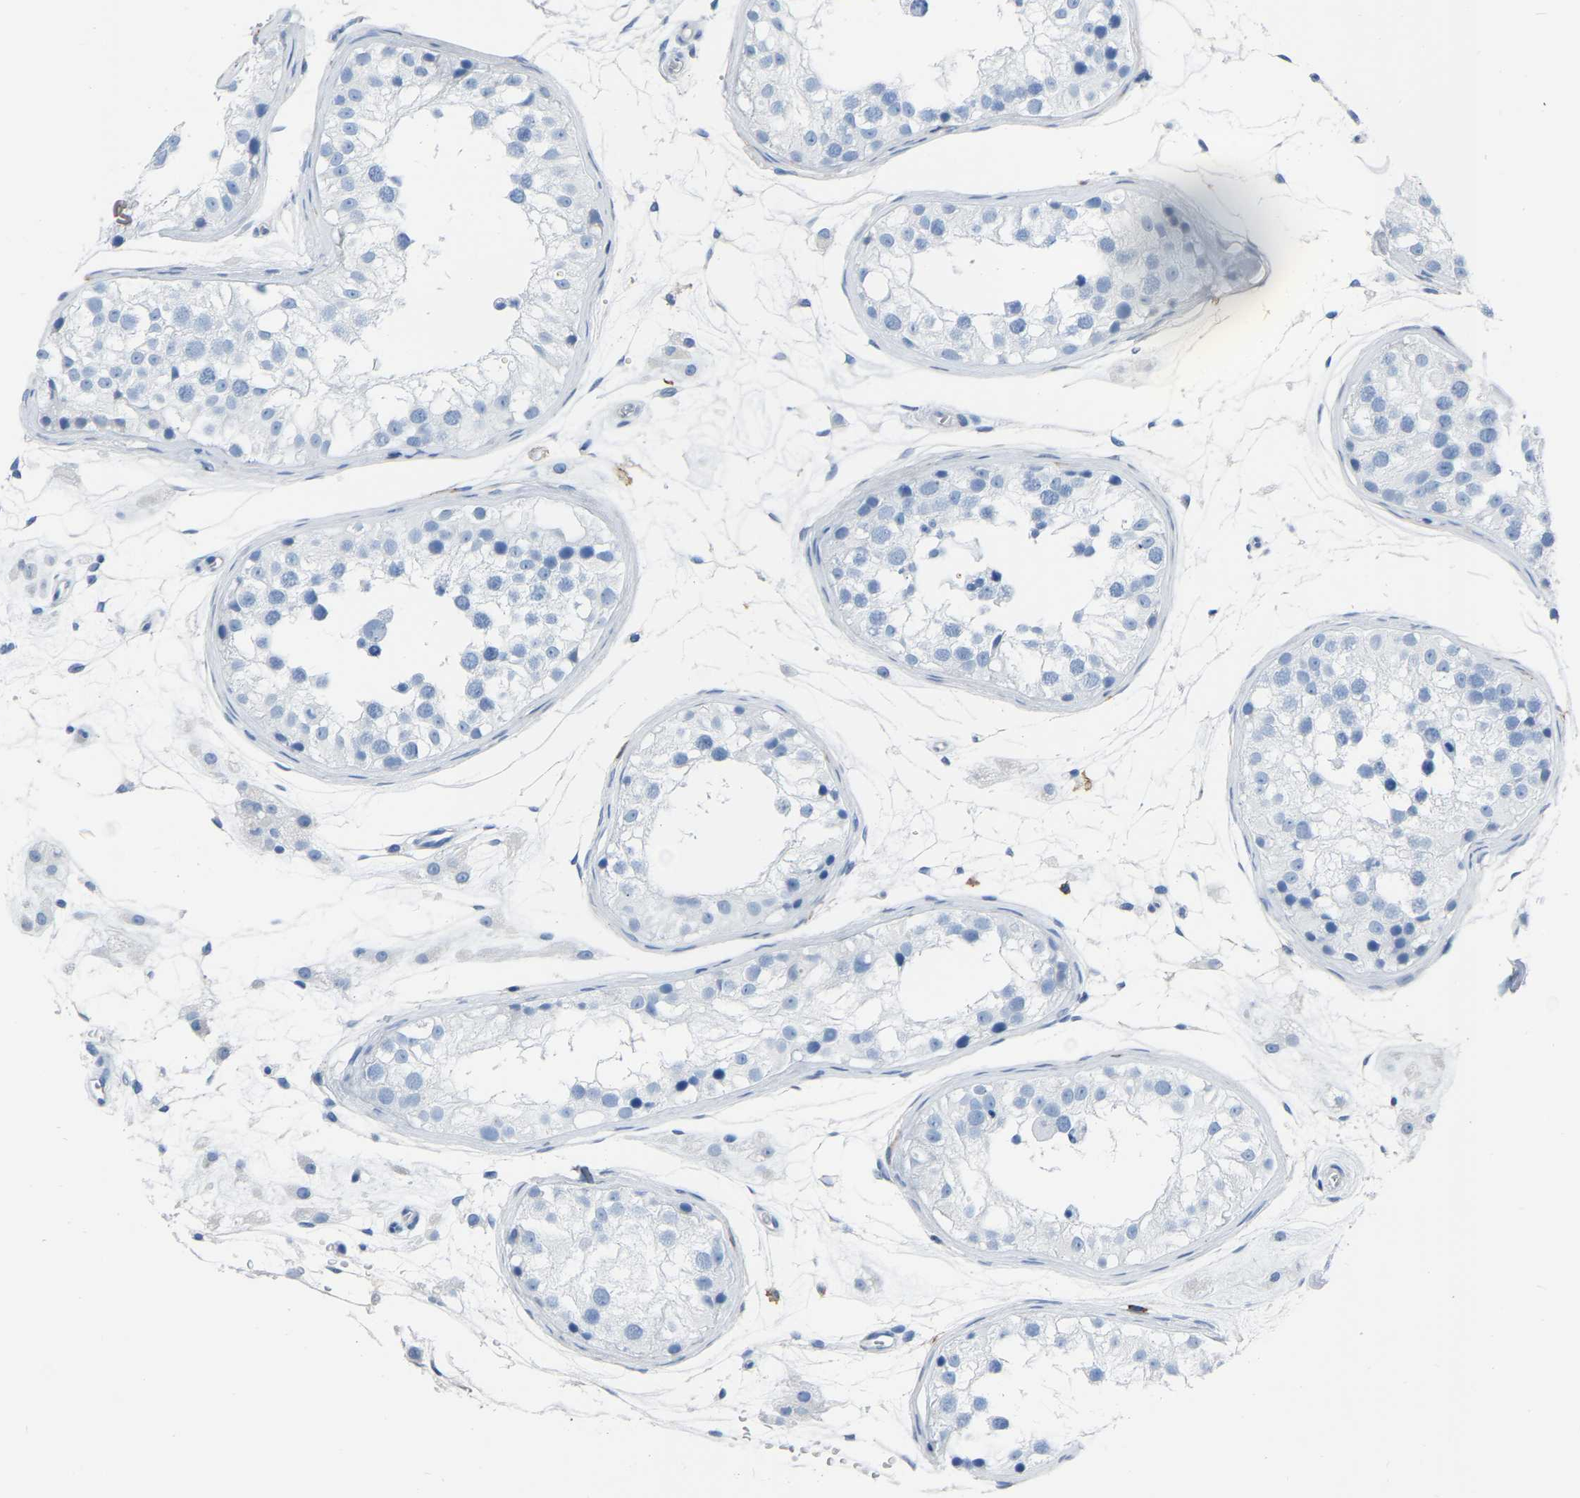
{"staining": {"intensity": "negative", "quantity": "none", "location": "none"}, "tissue": "testis", "cell_type": "Cells in seminiferous ducts", "image_type": "normal", "snomed": [{"axis": "morphology", "description": "Normal tissue, NOS"}, {"axis": "morphology", "description": "Adenocarcinoma, metastatic, NOS"}, {"axis": "topography", "description": "Testis"}], "caption": "Immunohistochemical staining of unremarkable human testis exhibits no significant positivity in cells in seminiferous ducts. The staining is performed using DAB (3,3'-diaminobenzidine) brown chromogen with nuclei counter-stained in using hematoxylin.", "gene": "LSP1", "patient": {"sex": "male", "age": 26}}